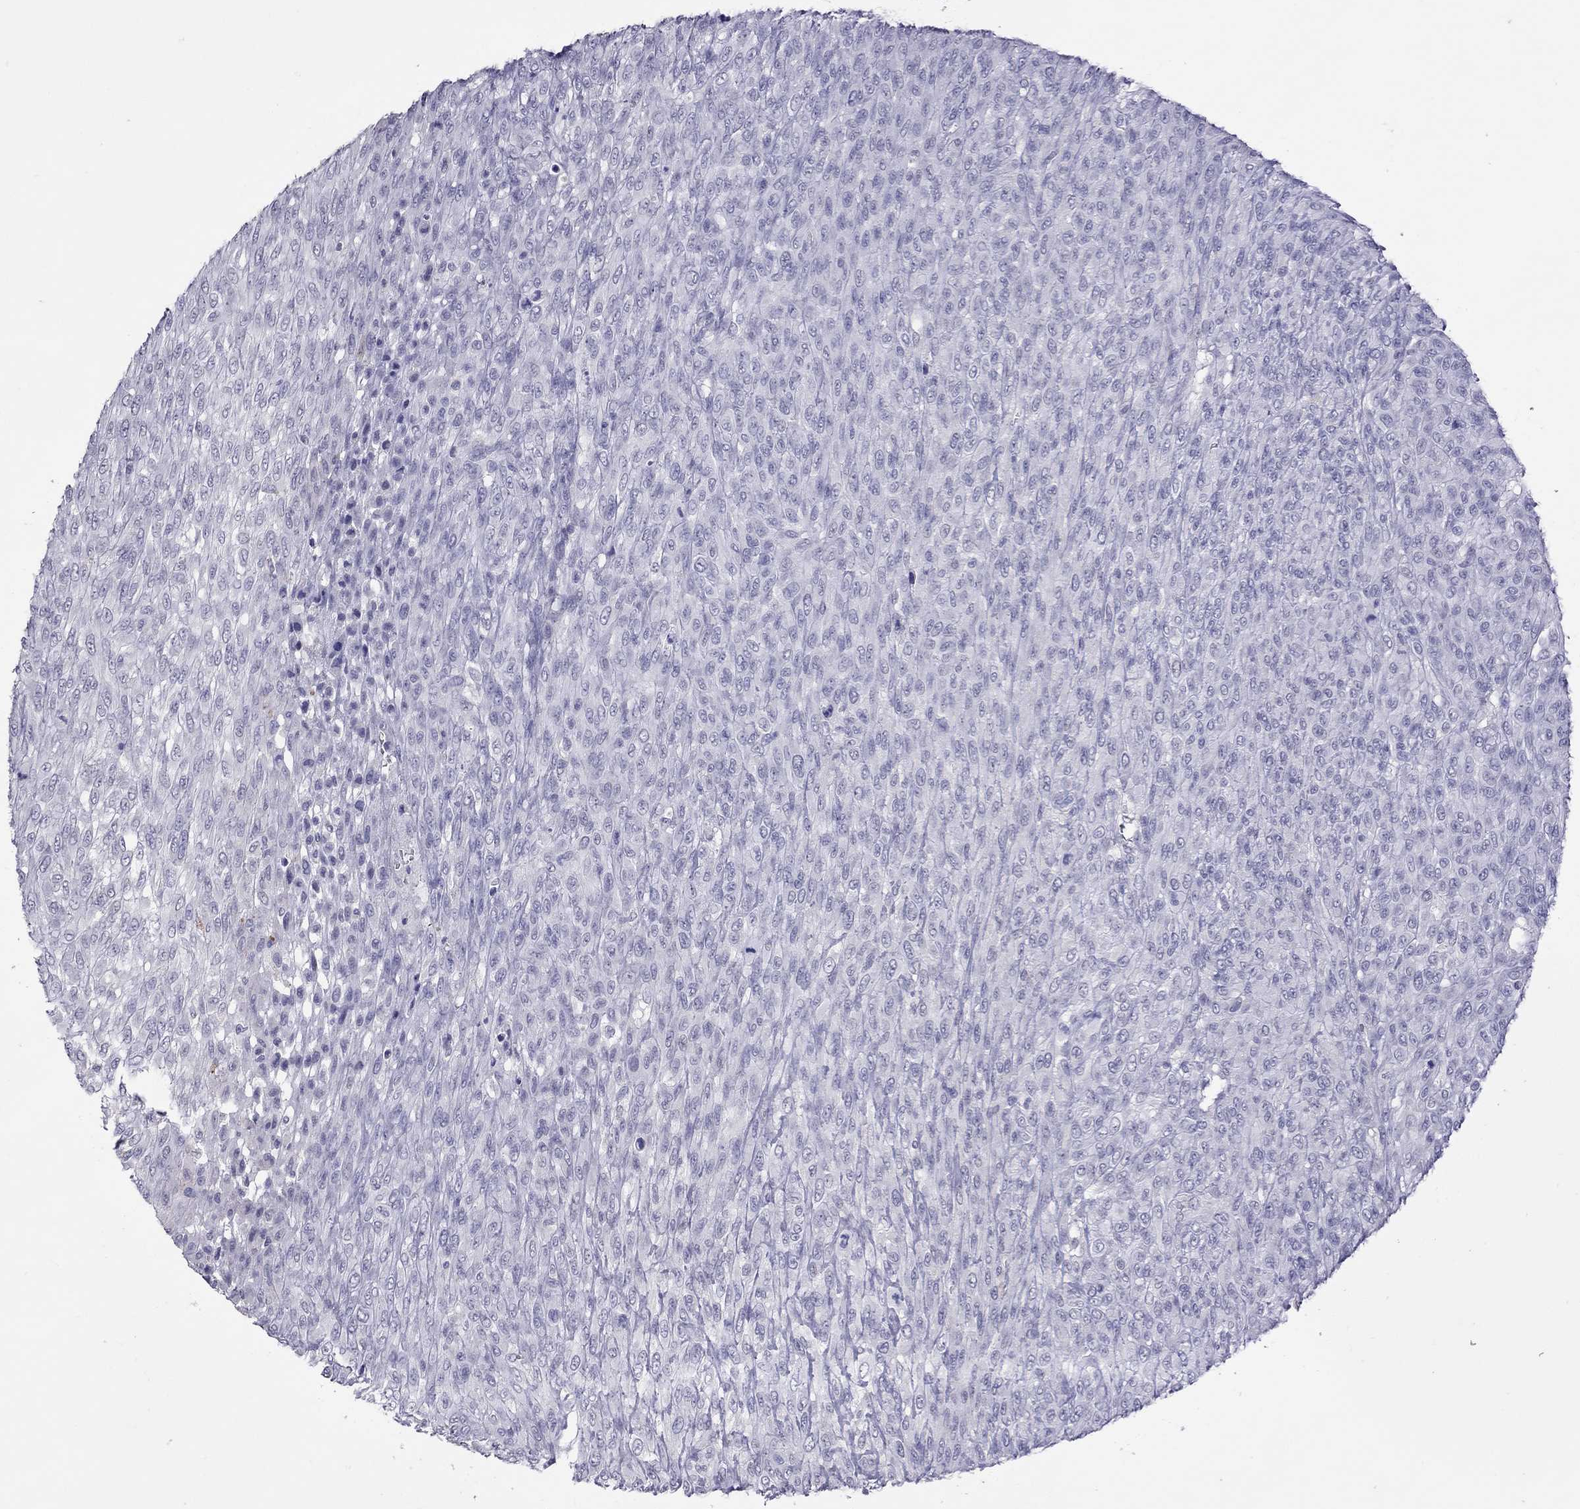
{"staining": {"intensity": "negative", "quantity": "none", "location": "none"}, "tissue": "renal cancer", "cell_type": "Tumor cells", "image_type": "cancer", "snomed": [{"axis": "morphology", "description": "Adenocarcinoma, NOS"}, {"axis": "topography", "description": "Kidney"}], "caption": "Renal cancer (adenocarcinoma) stained for a protein using immunohistochemistry reveals no staining tumor cells.", "gene": "SLAMF1", "patient": {"sex": "male", "age": 58}}